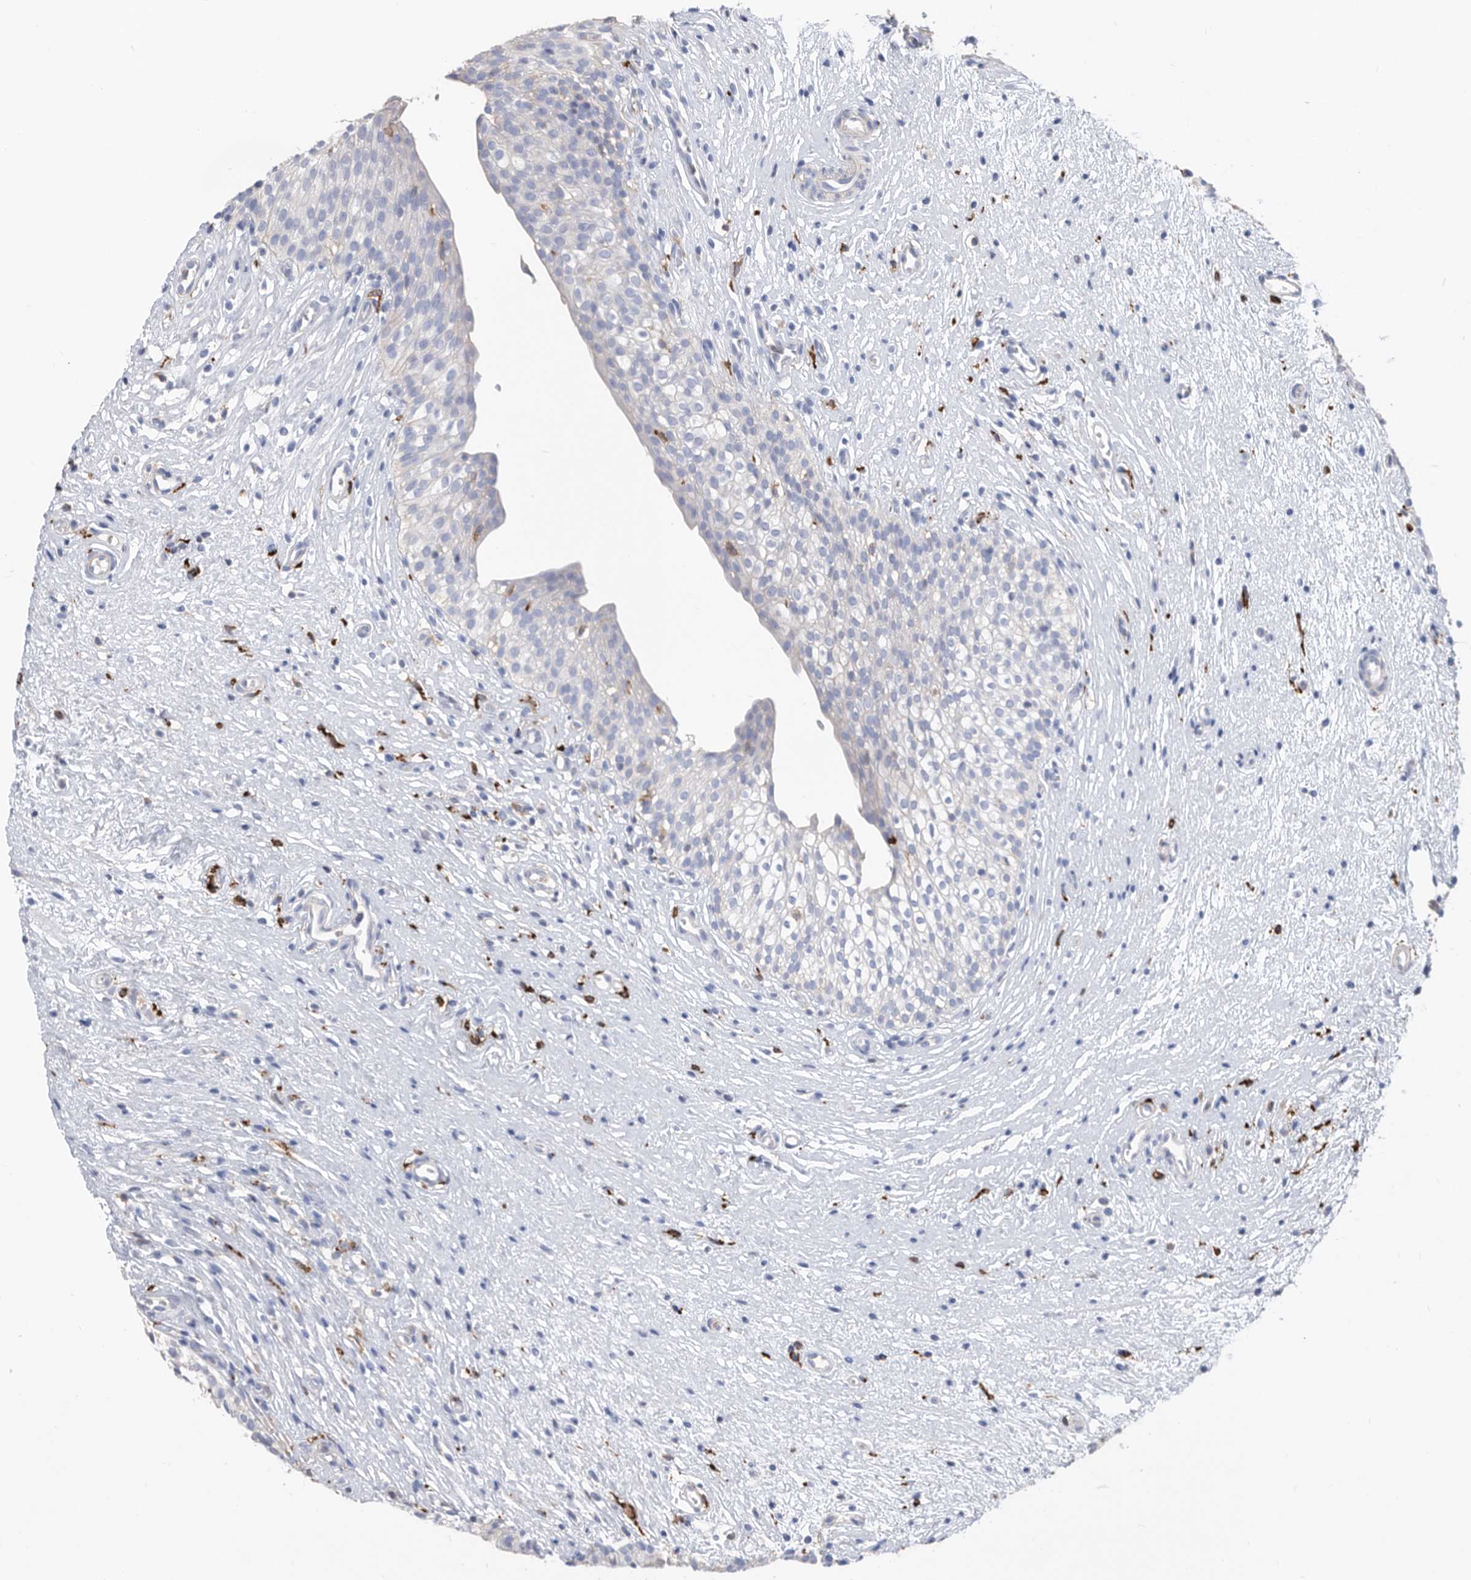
{"staining": {"intensity": "negative", "quantity": "none", "location": "none"}, "tissue": "urinary bladder", "cell_type": "Urothelial cells", "image_type": "normal", "snomed": [{"axis": "morphology", "description": "Normal tissue, NOS"}, {"axis": "topography", "description": "Urinary bladder"}], "caption": "Immunohistochemistry of normal urinary bladder demonstrates no staining in urothelial cells.", "gene": "MS4A4A", "patient": {"sex": "male", "age": 1}}